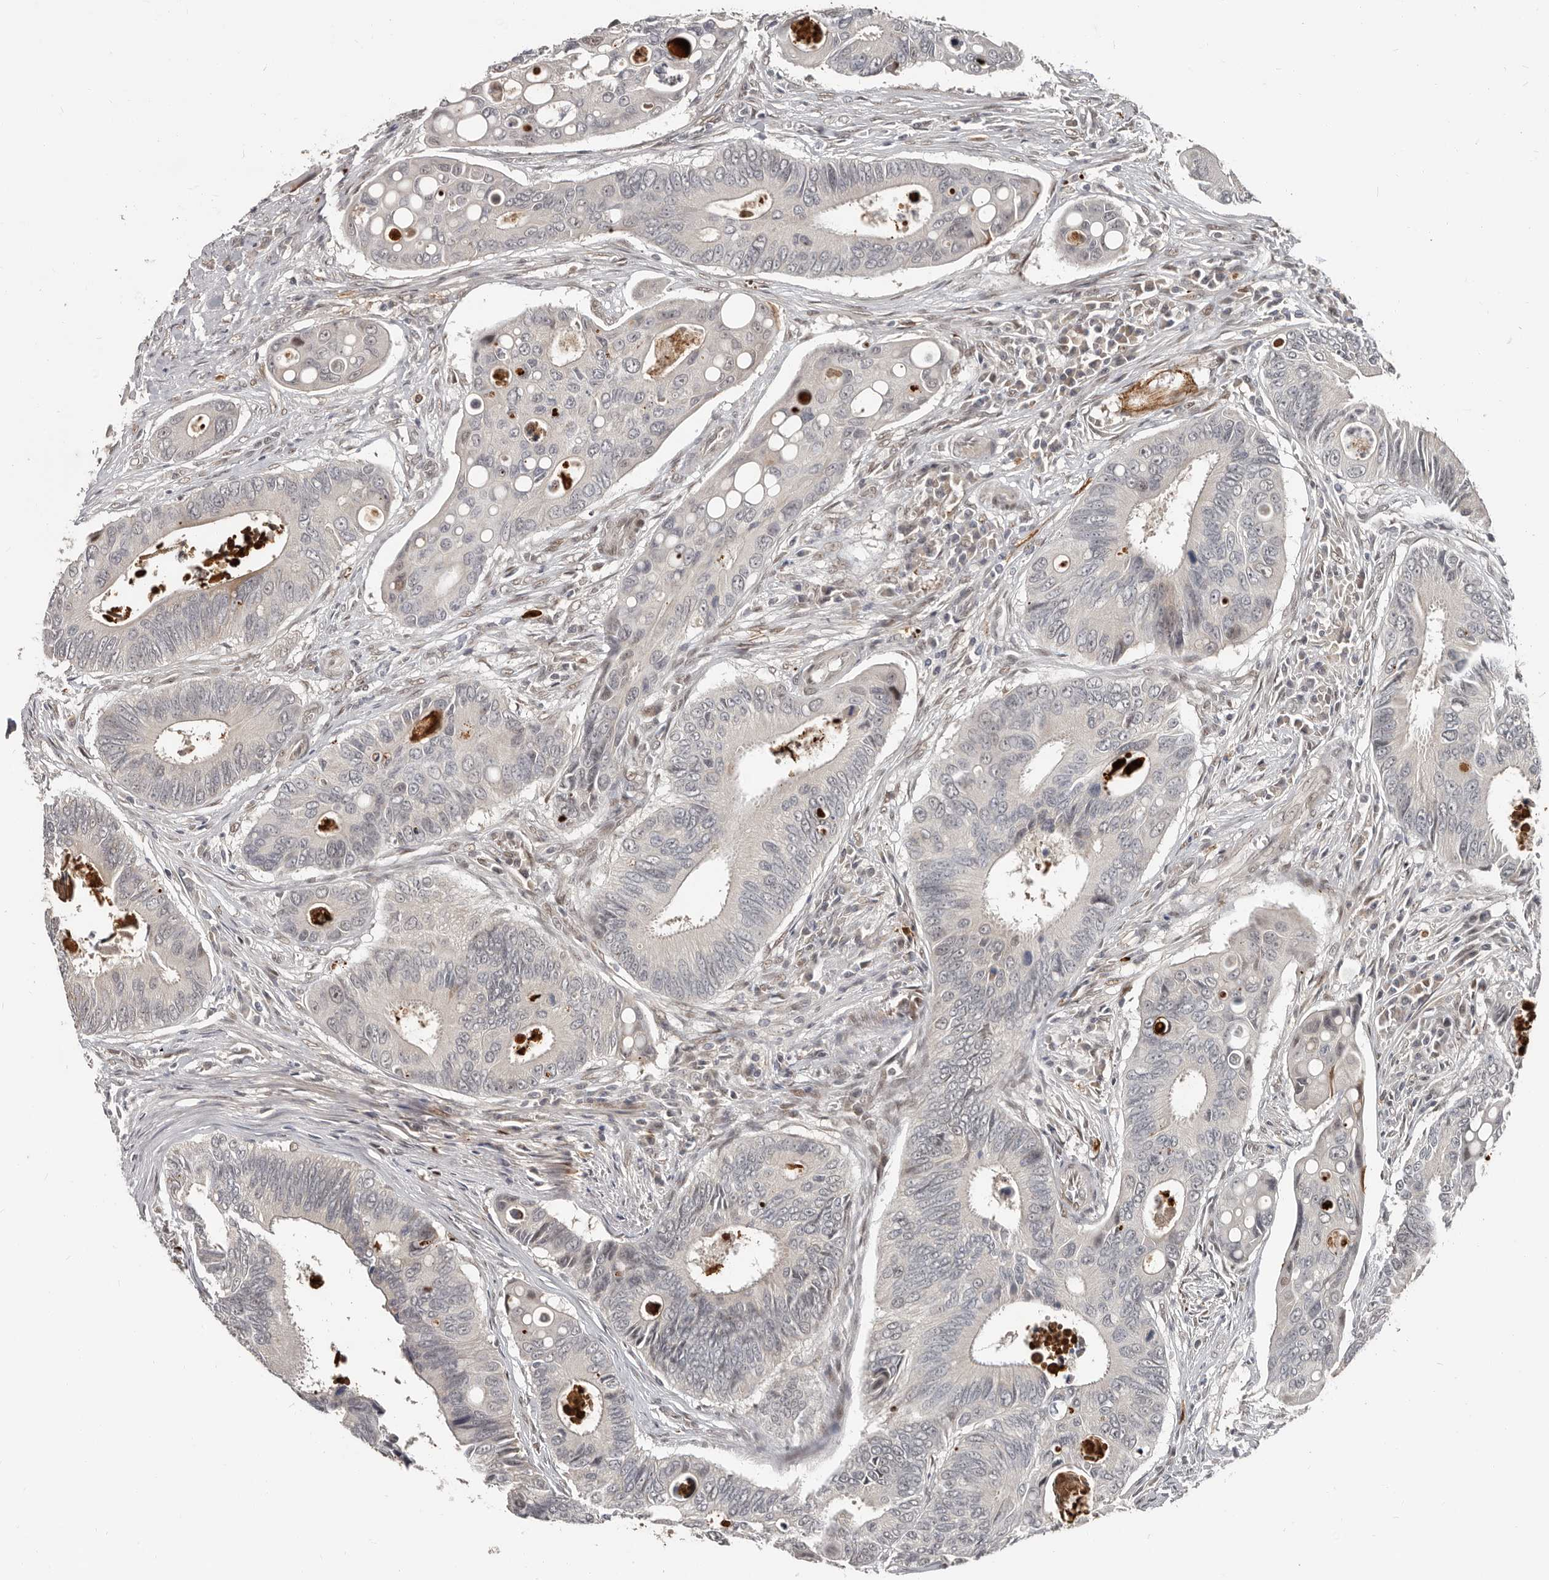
{"staining": {"intensity": "weak", "quantity": "<25%", "location": "cytoplasmic/membranous"}, "tissue": "colorectal cancer", "cell_type": "Tumor cells", "image_type": "cancer", "snomed": [{"axis": "morphology", "description": "Inflammation, NOS"}, {"axis": "morphology", "description": "Adenocarcinoma, NOS"}, {"axis": "topography", "description": "Colon"}], "caption": "Image shows no significant protein staining in tumor cells of colorectal adenocarcinoma. (Brightfield microscopy of DAB immunohistochemistry (IHC) at high magnification).", "gene": "APOL6", "patient": {"sex": "male", "age": 72}}